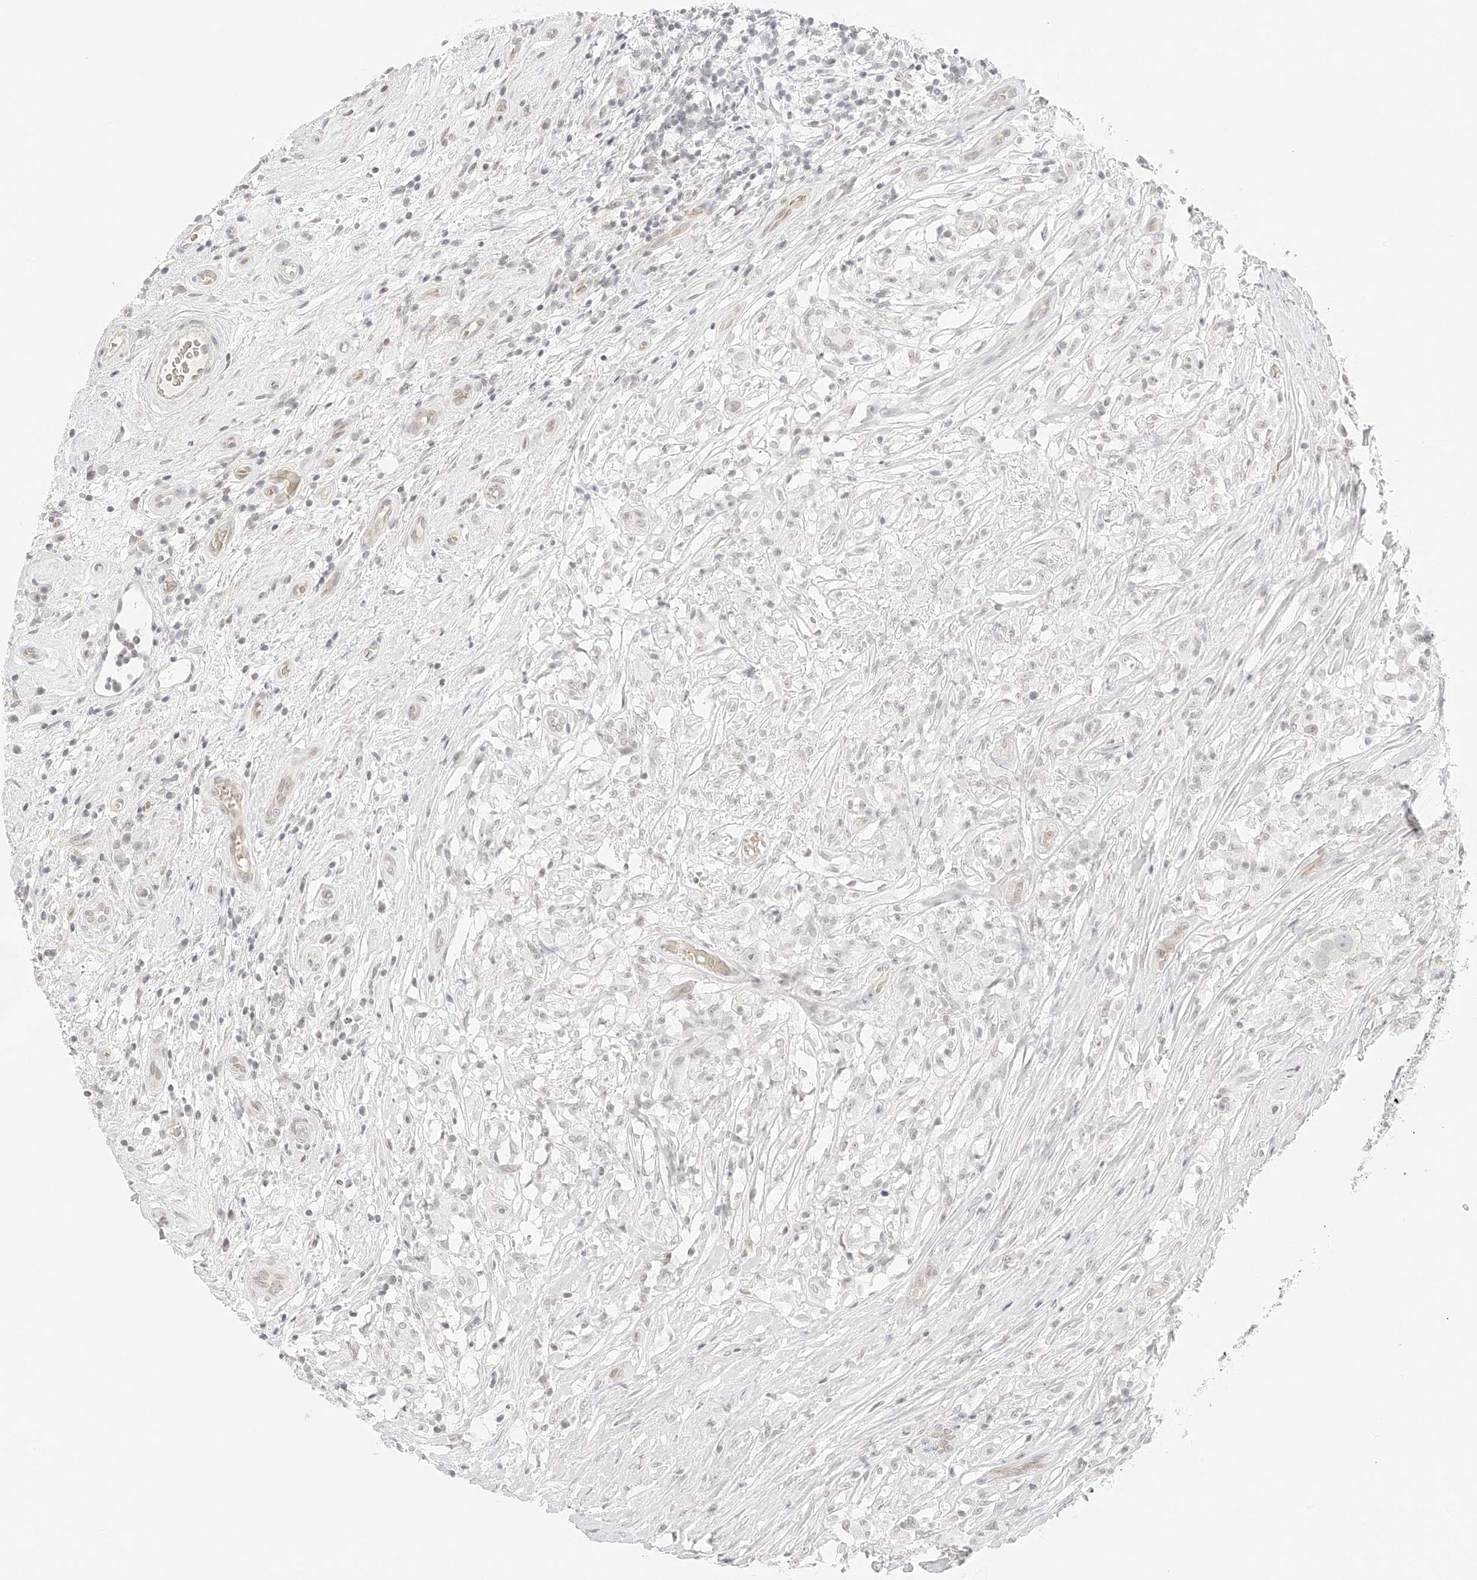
{"staining": {"intensity": "negative", "quantity": "none", "location": "none"}, "tissue": "testis cancer", "cell_type": "Tumor cells", "image_type": "cancer", "snomed": [{"axis": "morphology", "description": "Seminoma, NOS"}, {"axis": "topography", "description": "Testis"}], "caption": "Testis cancer was stained to show a protein in brown. There is no significant expression in tumor cells.", "gene": "ZFP69", "patient": {"sex": "male", "age": 49}}